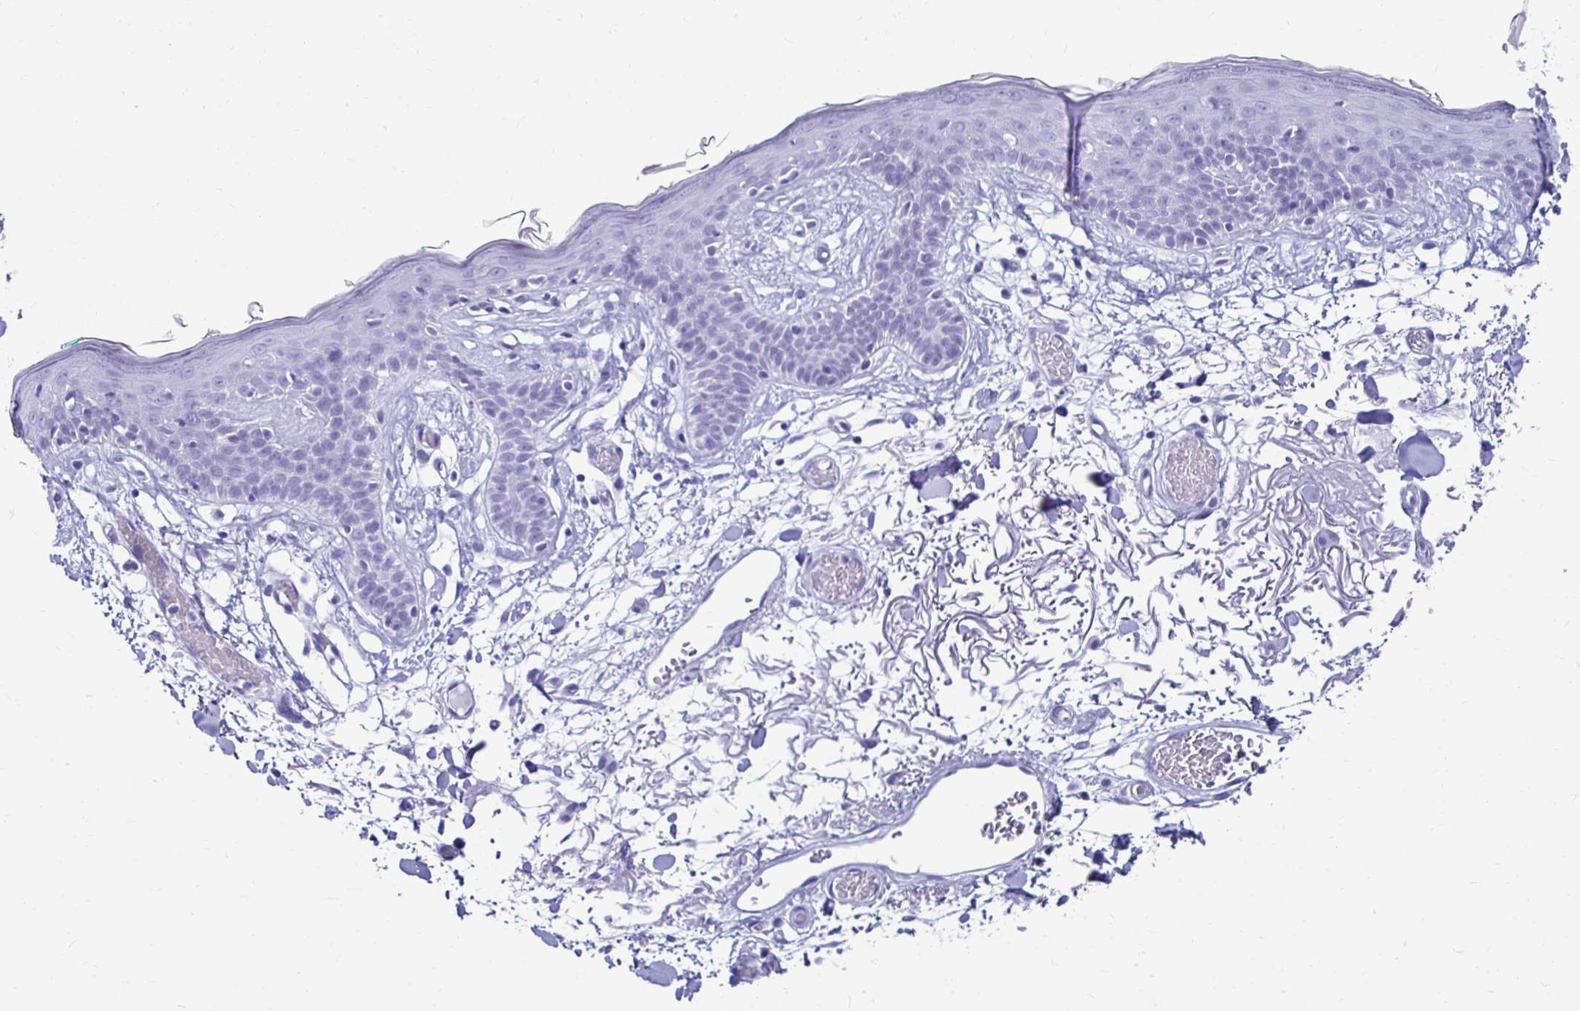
{"staining": {"intensity": "negative", "quantity": "none", "location": "none"}, "tissue": "skin", "cell_type": "Fibroblasts", "image_type": "normal", "snomed": [{"axis": "morphology", "description": "Normal tissue, NOS"}, {"axis": "topography", "description": "Skin"}], "caption": "IHC micrograph of benign skin: skin stained with DAB (3,3'-diaminobenzidine) reveals no significant protein expression in fibroblasts. The staining was performed using DAB (3,3'-diaminobenzidine) to visualize the protein expression in brown, while the nuclei were stained in blue with hematoxylin (Magnification: 20x).", "gene": "CST5", "patient": {"sex": "male", "age": 79}}